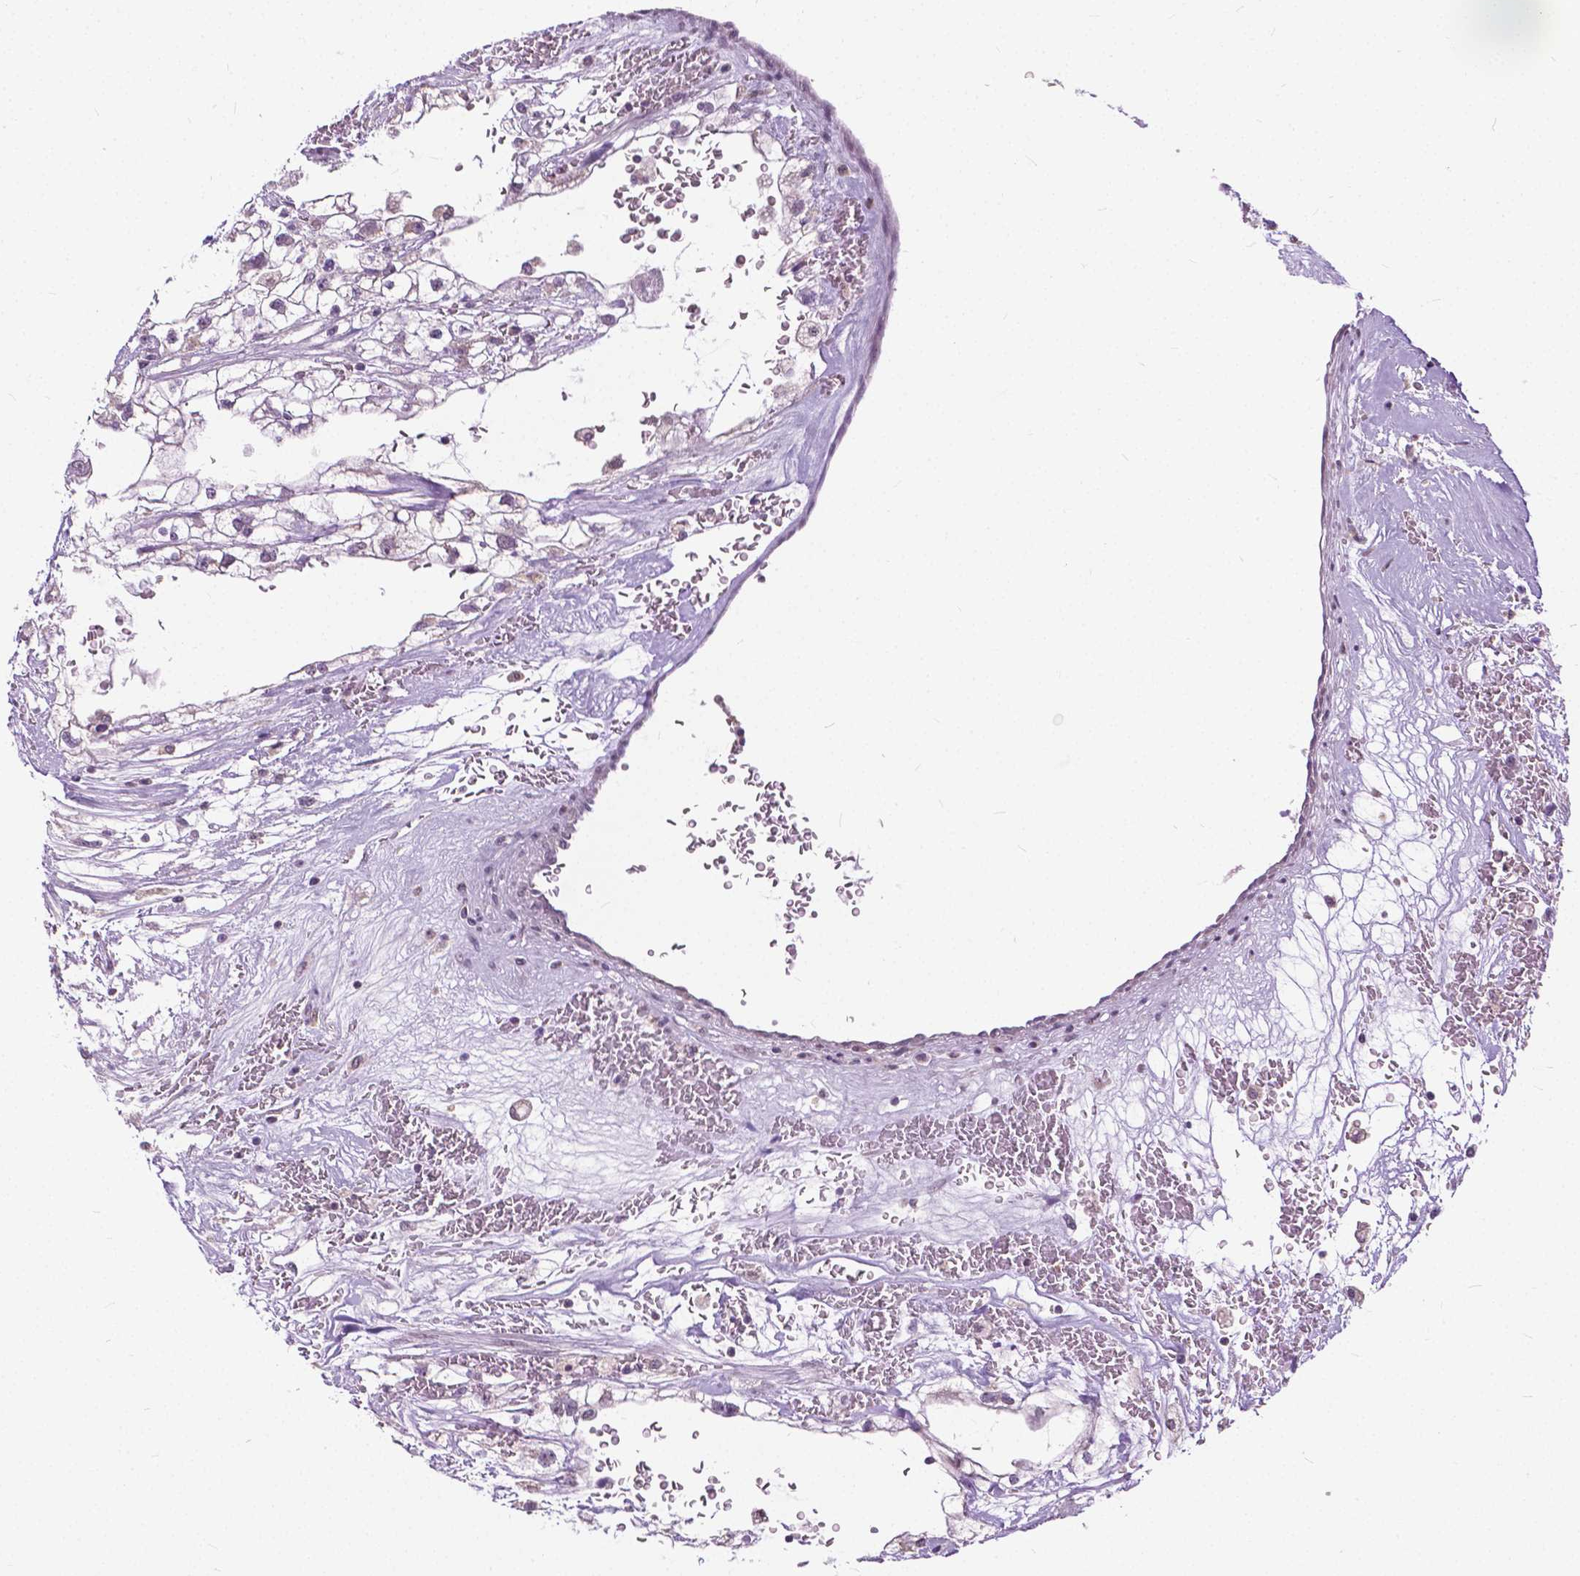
{"staining": {"intensity": "negative", "quantity": "none", "location": "none"}, "tissue": "renal cancer", "cell_type": "Tumor cells", "image_type": "cancer", "snomed": [{"axis": "morphology", "description": "Adenocarcinoma, NOS"}, {"axis": "topography", "description": "Kidney"}], "caption": "There is no significant positivity in tumor cells of renal adenocarcinoma. The staining was performed using DAB to visualize the protein expression in brown, while the nuclei were stained in blue with hematoxylin (Magnification: 20x).", "gene": "TTC9B", "patient": {"sex": "male", "age": 59}}